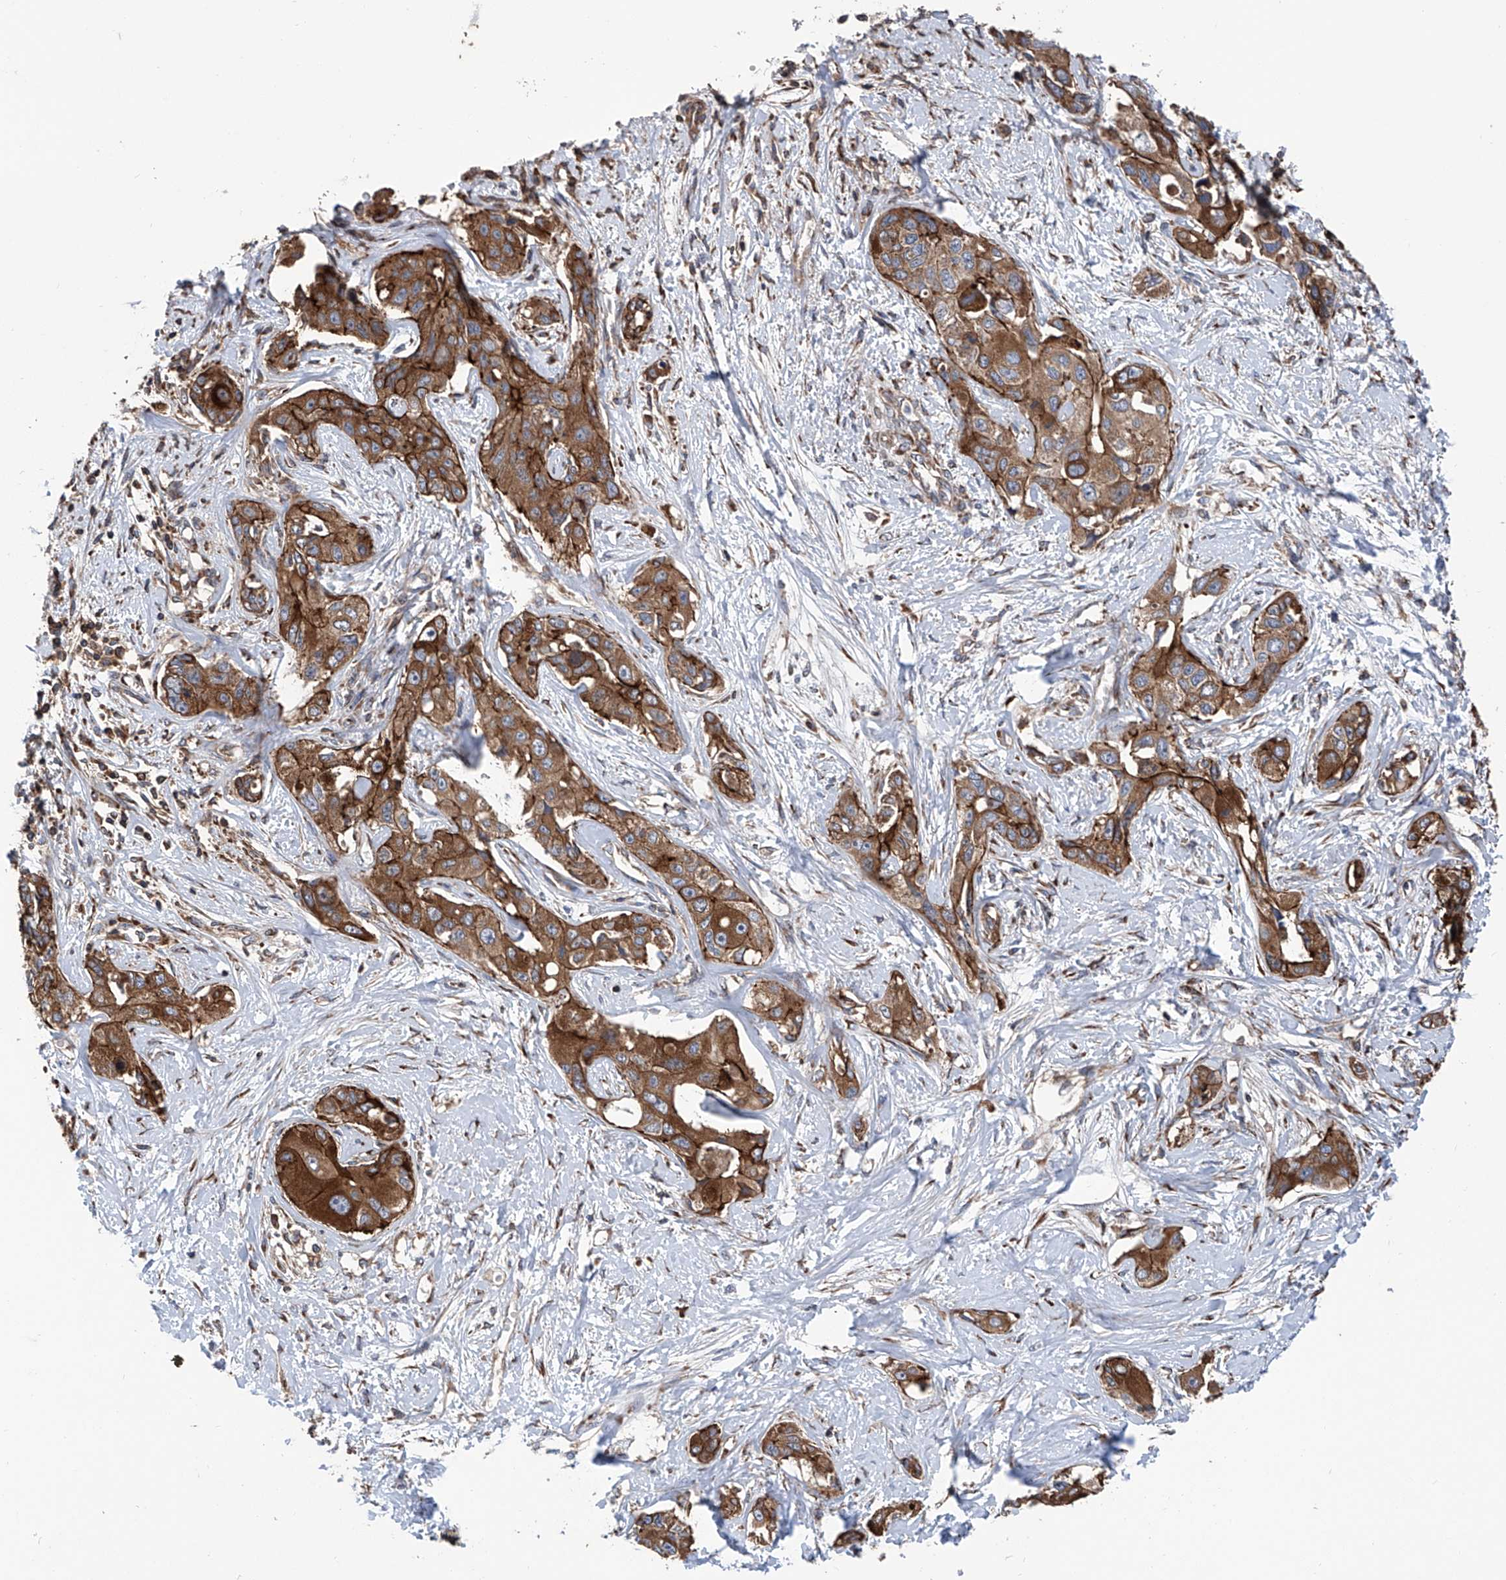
{"staining": {"intensity": "strong", "quantity": ">75%", "location": "cytoplasmic/membranous"}, "tissue": "liver cancer", "cell_type": "Tumor cells", "image_type": "cancer", "snomed": [{"axis": "morphology", "description": "Cholangiocarcinoma"}, {"axis": "topography", "description": "Liver"}], "caption": "The histopathology image displays a brown stain indicating the presence of a protein in the cytoplasmic/membranous of tumor cells in liver cholangiocarcinoma. Using DAB (brown) and hematoxylin (blue) stains, captured at high magnification using brightfield microscopy.", "gene": "ASCC3", "patient": {"sex": "male", "age": 59}}